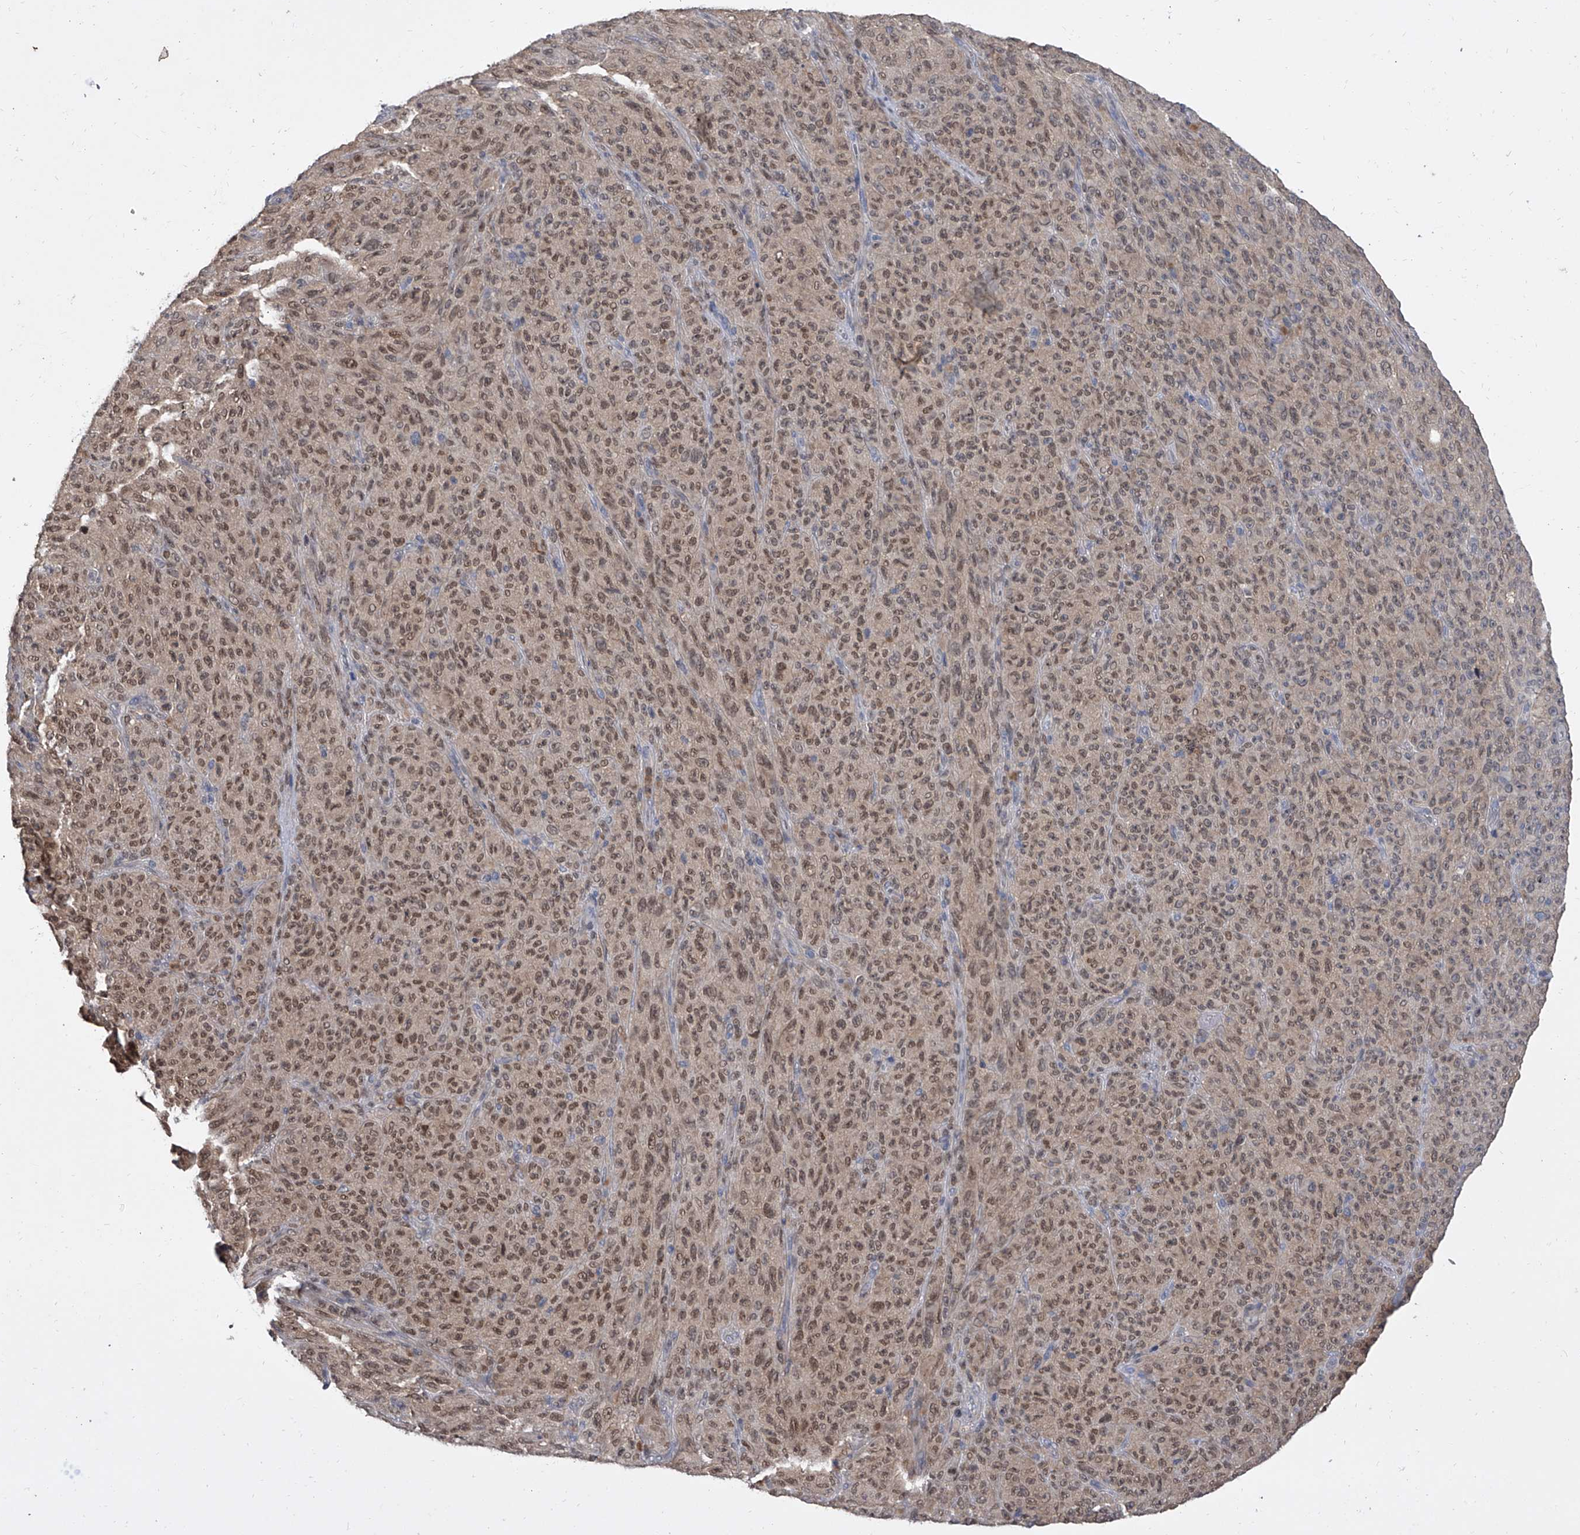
{"staining": {"intensity": "moderate", "quantity": ">75%", "location": "nuclear"}, "tissue": "melanoma", "cell_type": "Tumor cells", "image_type": "cancer", "snomed": [{"axis": "morphology", "description": "Malignant melanoma, NOS"}, {"axis": "topography", "description": "Skin"}], "caption": "Immunohistochemical staining of malignant melanoma shows moderate nuclear protein positivity in approximately >75% of tumor cells. Using DAB (brown) and hematoxylin (blue) stains, captured at high magnification using brightfield microscopy.", "gene": "BHLHE23", "patient": {"sex": "female", "age": 82}}